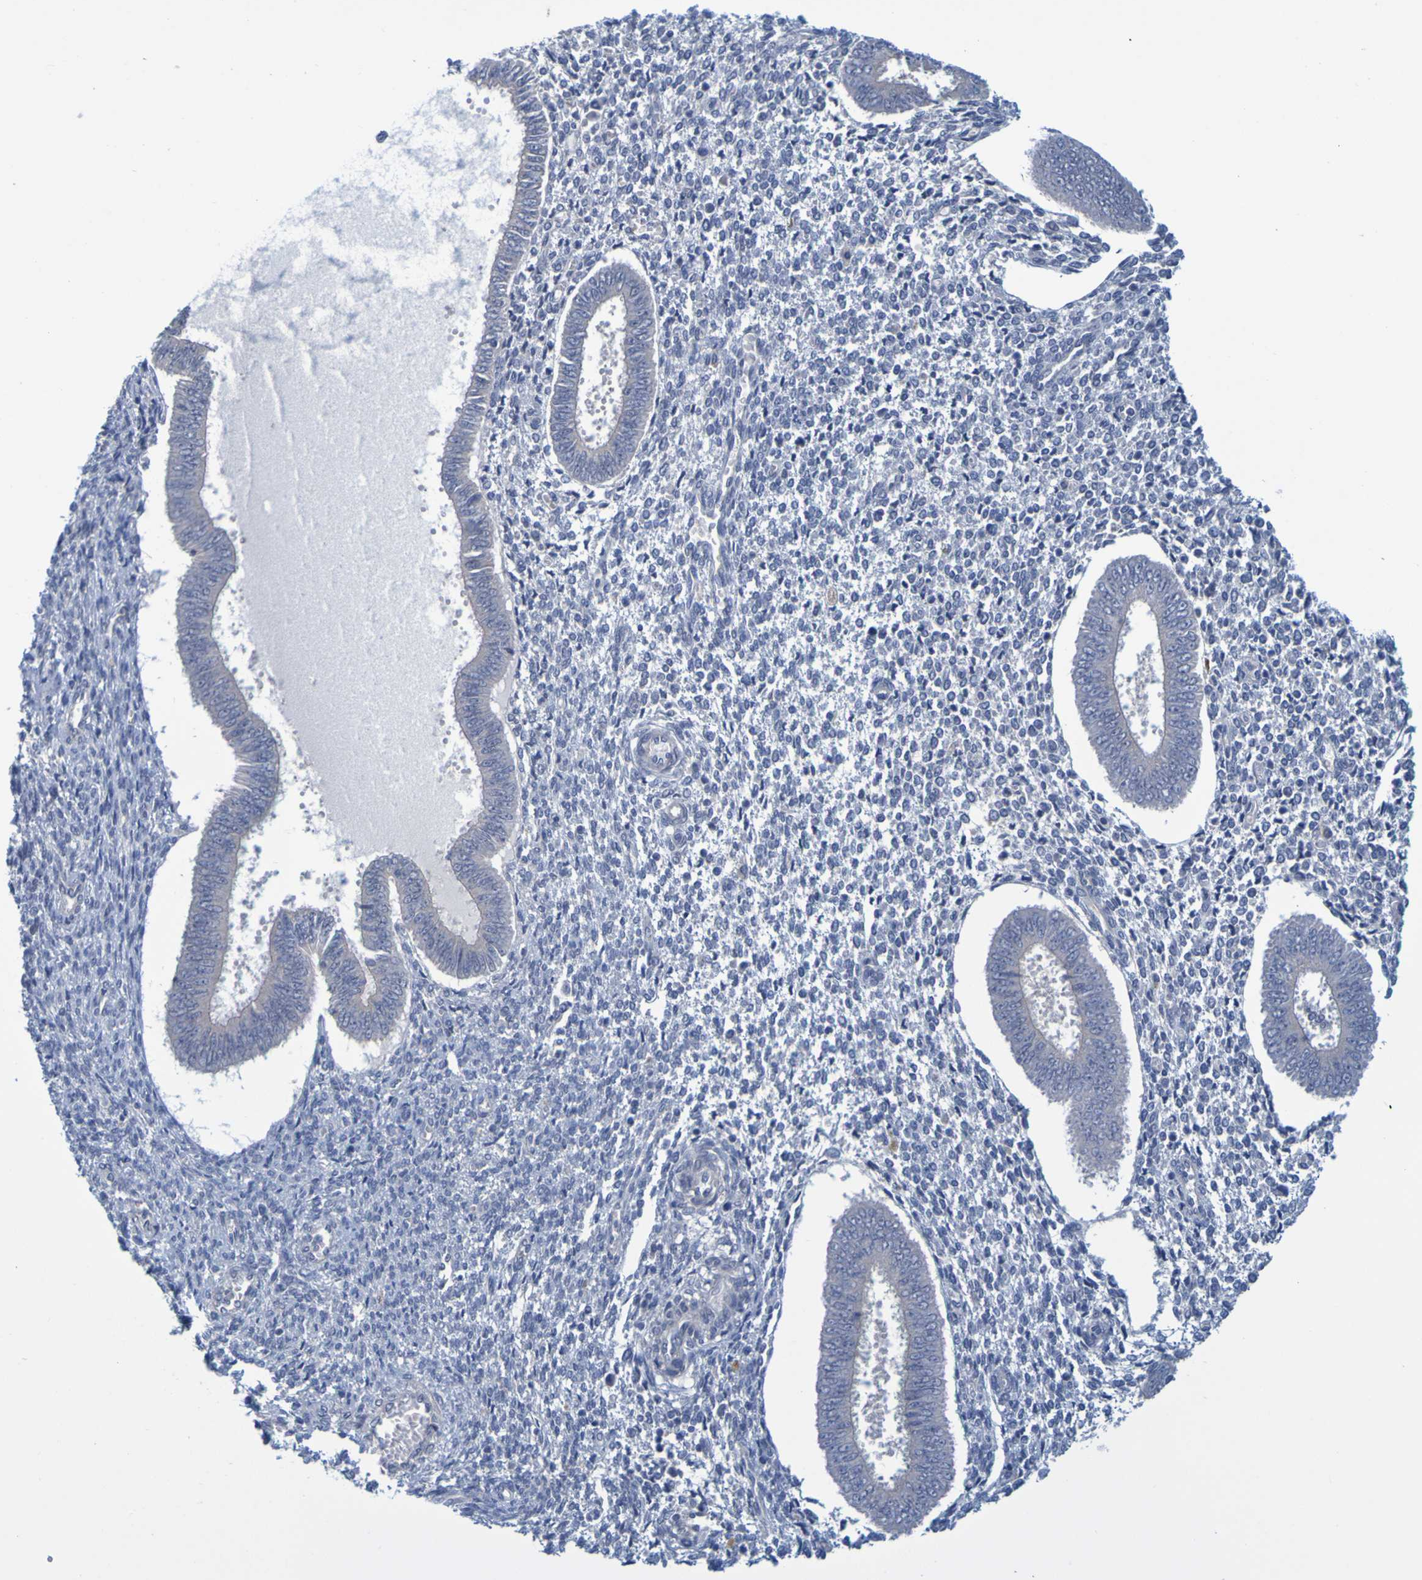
{"staining": {"intensity": "negative", "quantity": "none", "location": "none"}, "tissue": "endometrium", "cell_type": "Cells in endometrial stroma", "image_type": "normal", "snomed": [{"axis": "morphology", "description": "Normal tissue, NOS"}, {"axis": "topography", "description": "Endometrium"}], "caption": "Cells in endometrial stroma are negative for brown protein staining in normal endometrium.", "gene": "ENDOU", "patient": {"sex": "female", "age": 35}}